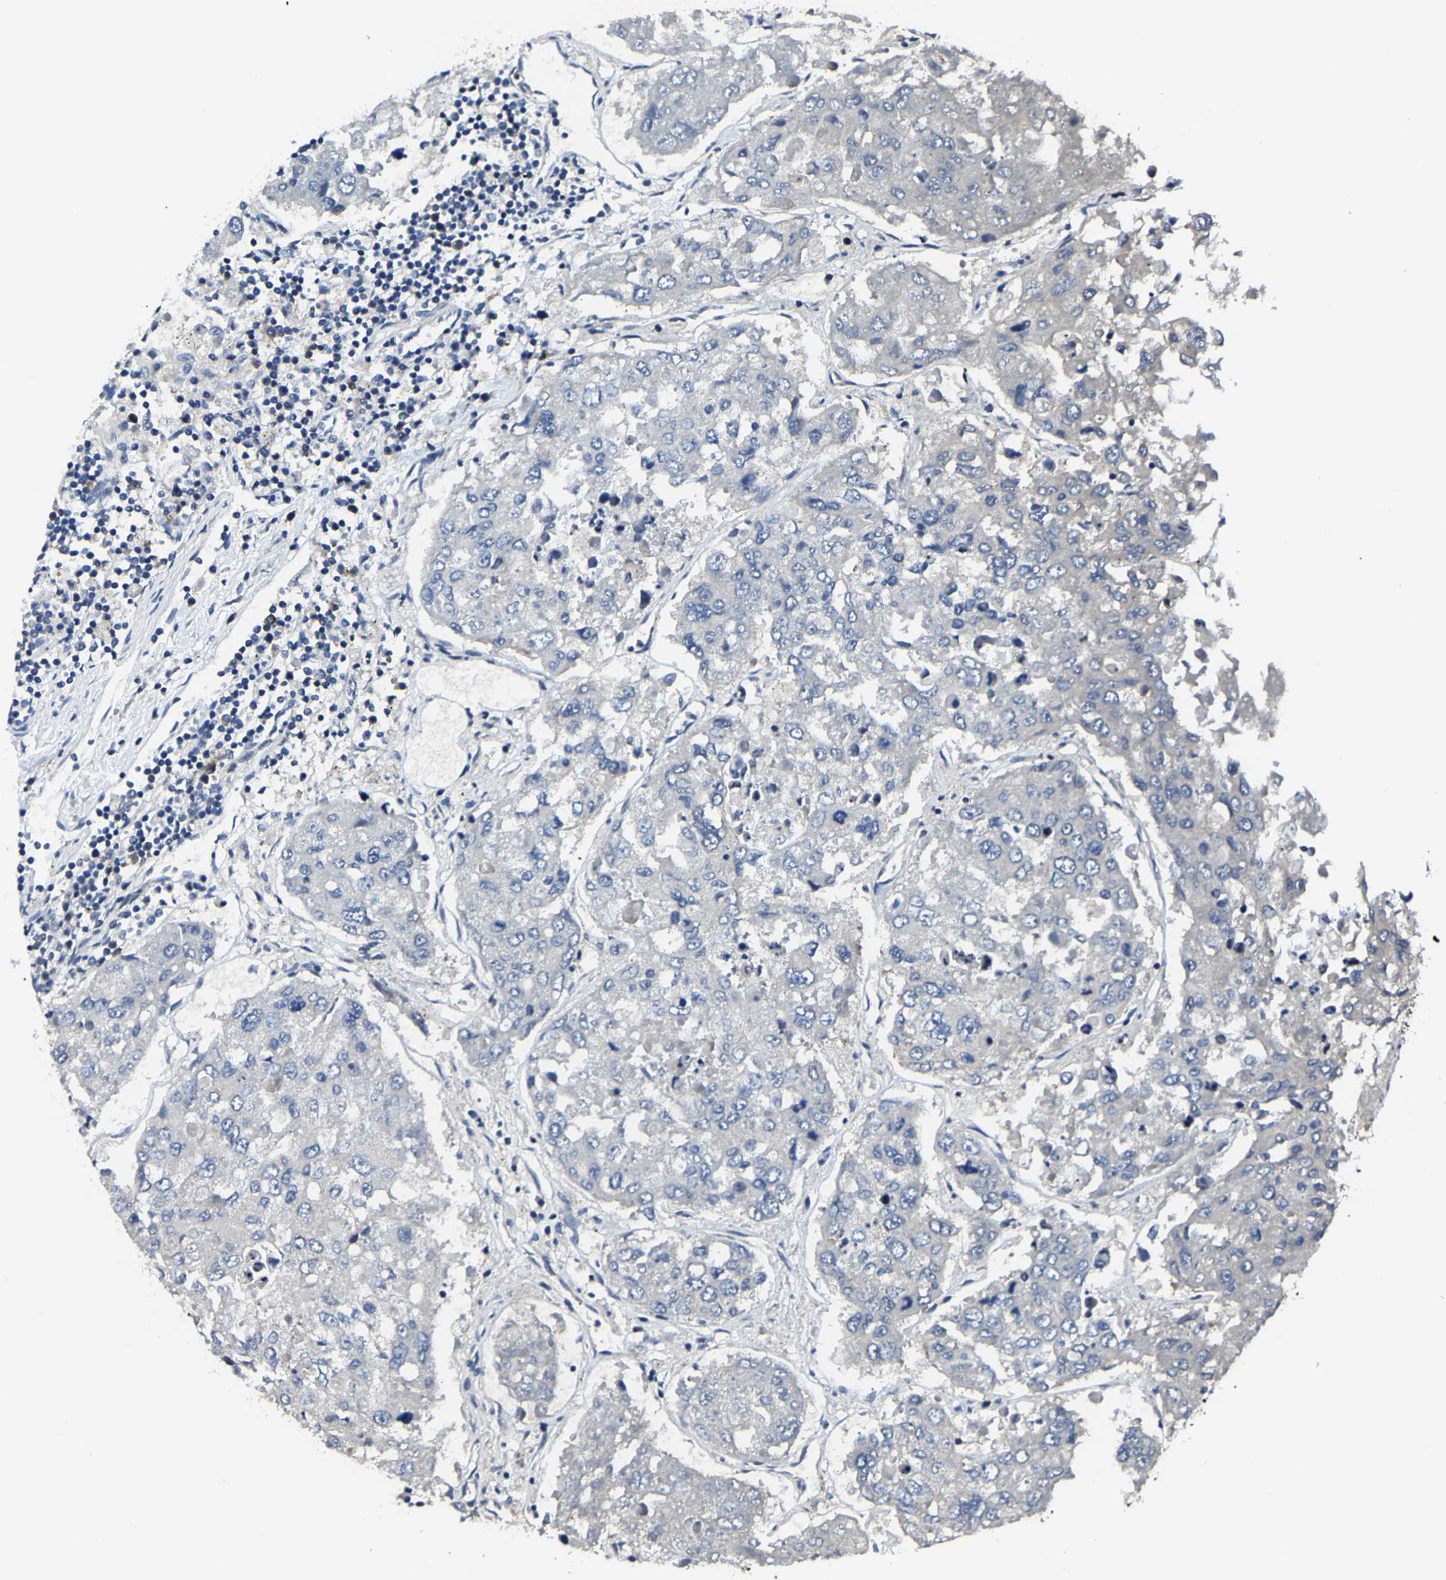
{"staining": {"intensity": "negative", "quantity": "none", "location": "none"}, "tissue": "urothelial cancer", "cell_type": "Tumor cells", "image_type": "cancer", "snomed": [{"axis": "morphology", "description": "Urothelial carcinoma, High grade"}, {"axis": "topography", "description": "Lymph node"}, {"axis": "topography", "description": "Urinary bladder"}], "caption": "DAB (3,3'-diaminobenzidine) immunohistochemical staining of high-grade urothelial carcinoma shows no significant staining in tumor cells.", "gene": "G3BP2", "patient": {"sex": "male", "age": 51}}